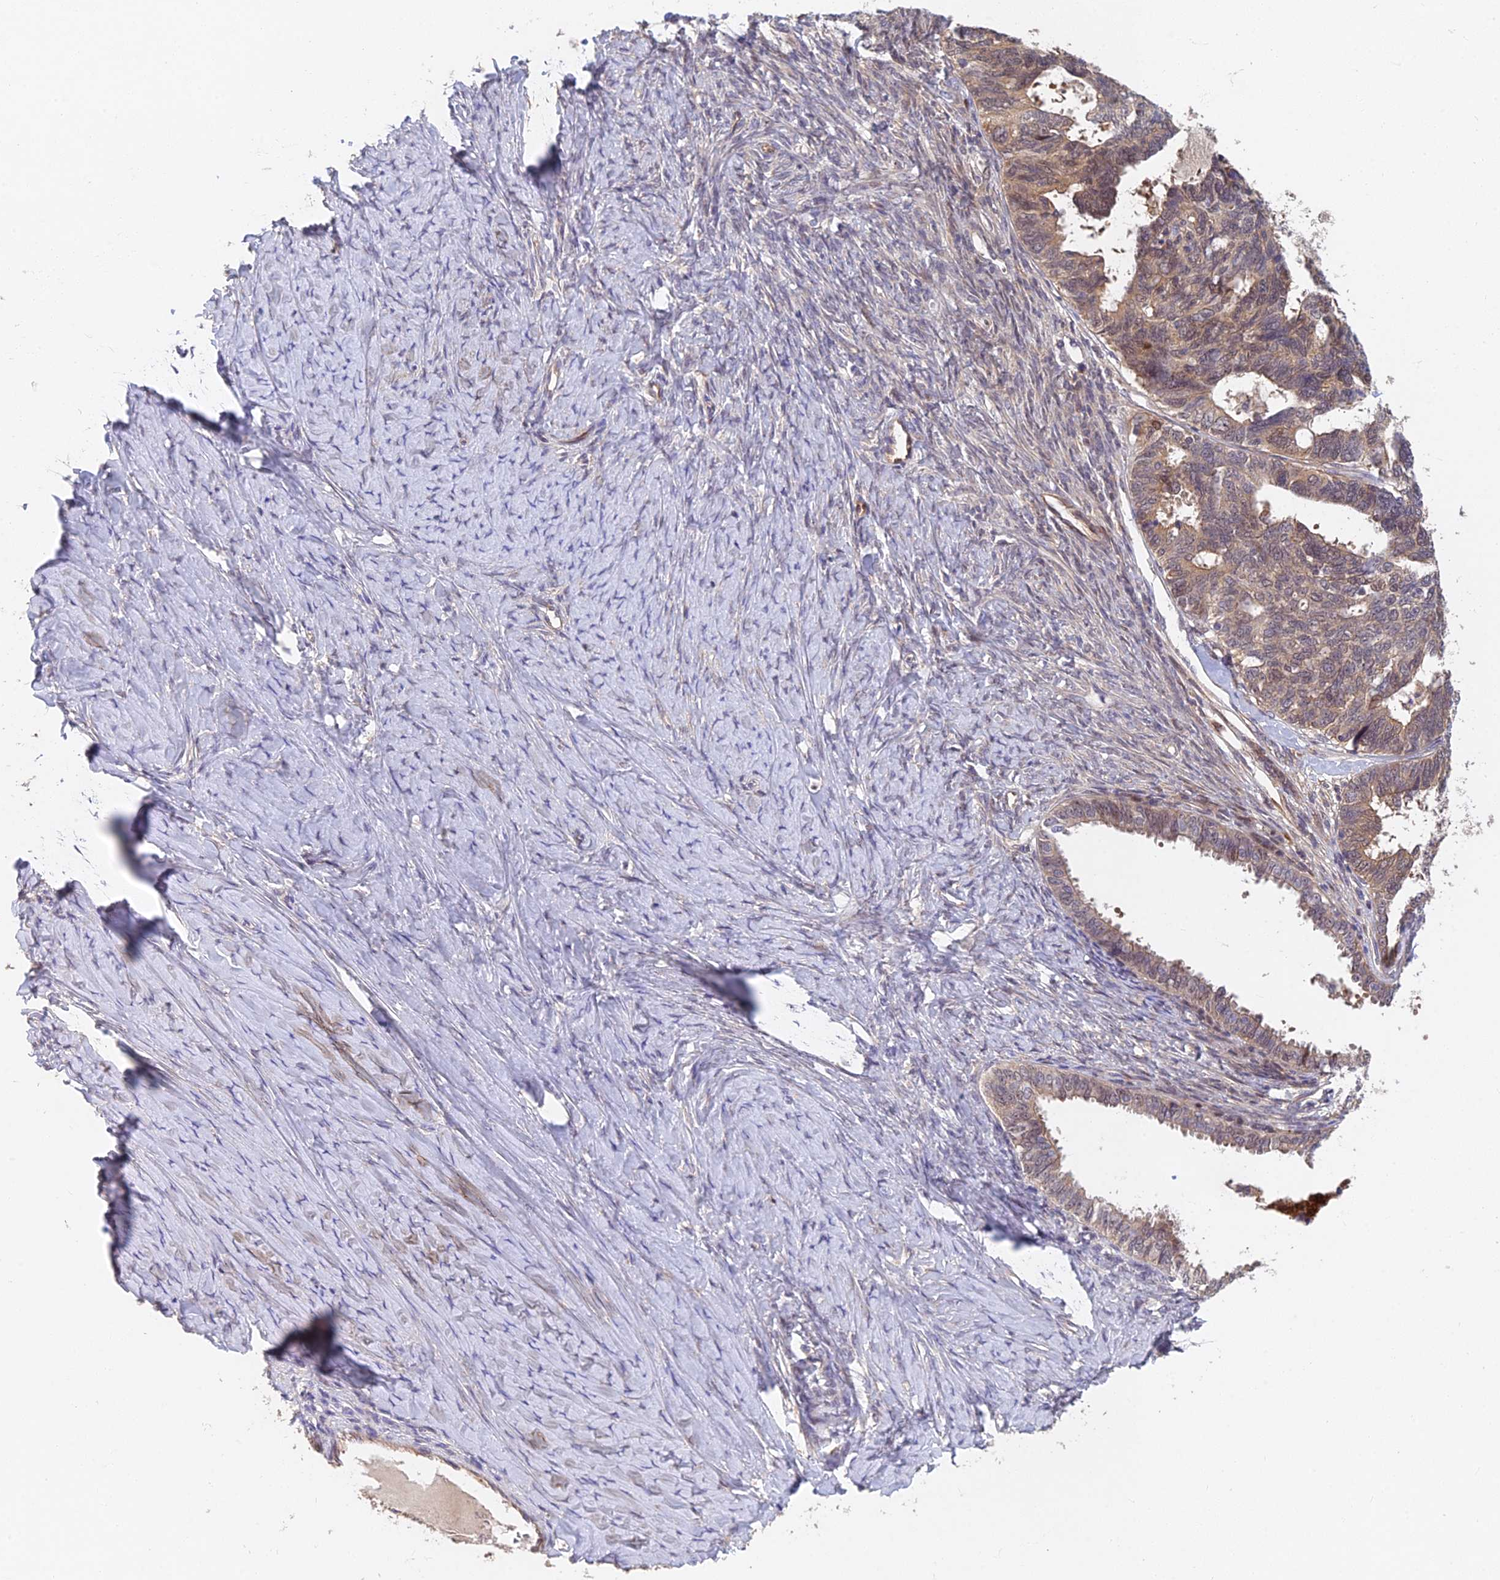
{"staining": {"intensity": "weak", "quantity": "25%-75%", "location": "cytoplasmic/membranous"}, "tissue": "ovarian cancer", "cell_type": "Tumor cells", "image_type": "cancer", "snomed": [{"axis": "morphology", "description": "Cystadenocarcinoma, serous, NOS"}, {"axis": "topography", "description": "Ovary"}], "caption": "Immunohistochemical staining of human ovarian cancer displays low levels of weak cytoplasmic/membranous protein positivity in about 25%-75% of tumor cells. (DAB IHC, brown staining for protein, blue staining for nuclei).", "gene": "NSMCE1", "patient": {"sex": "female", "age": 79}}